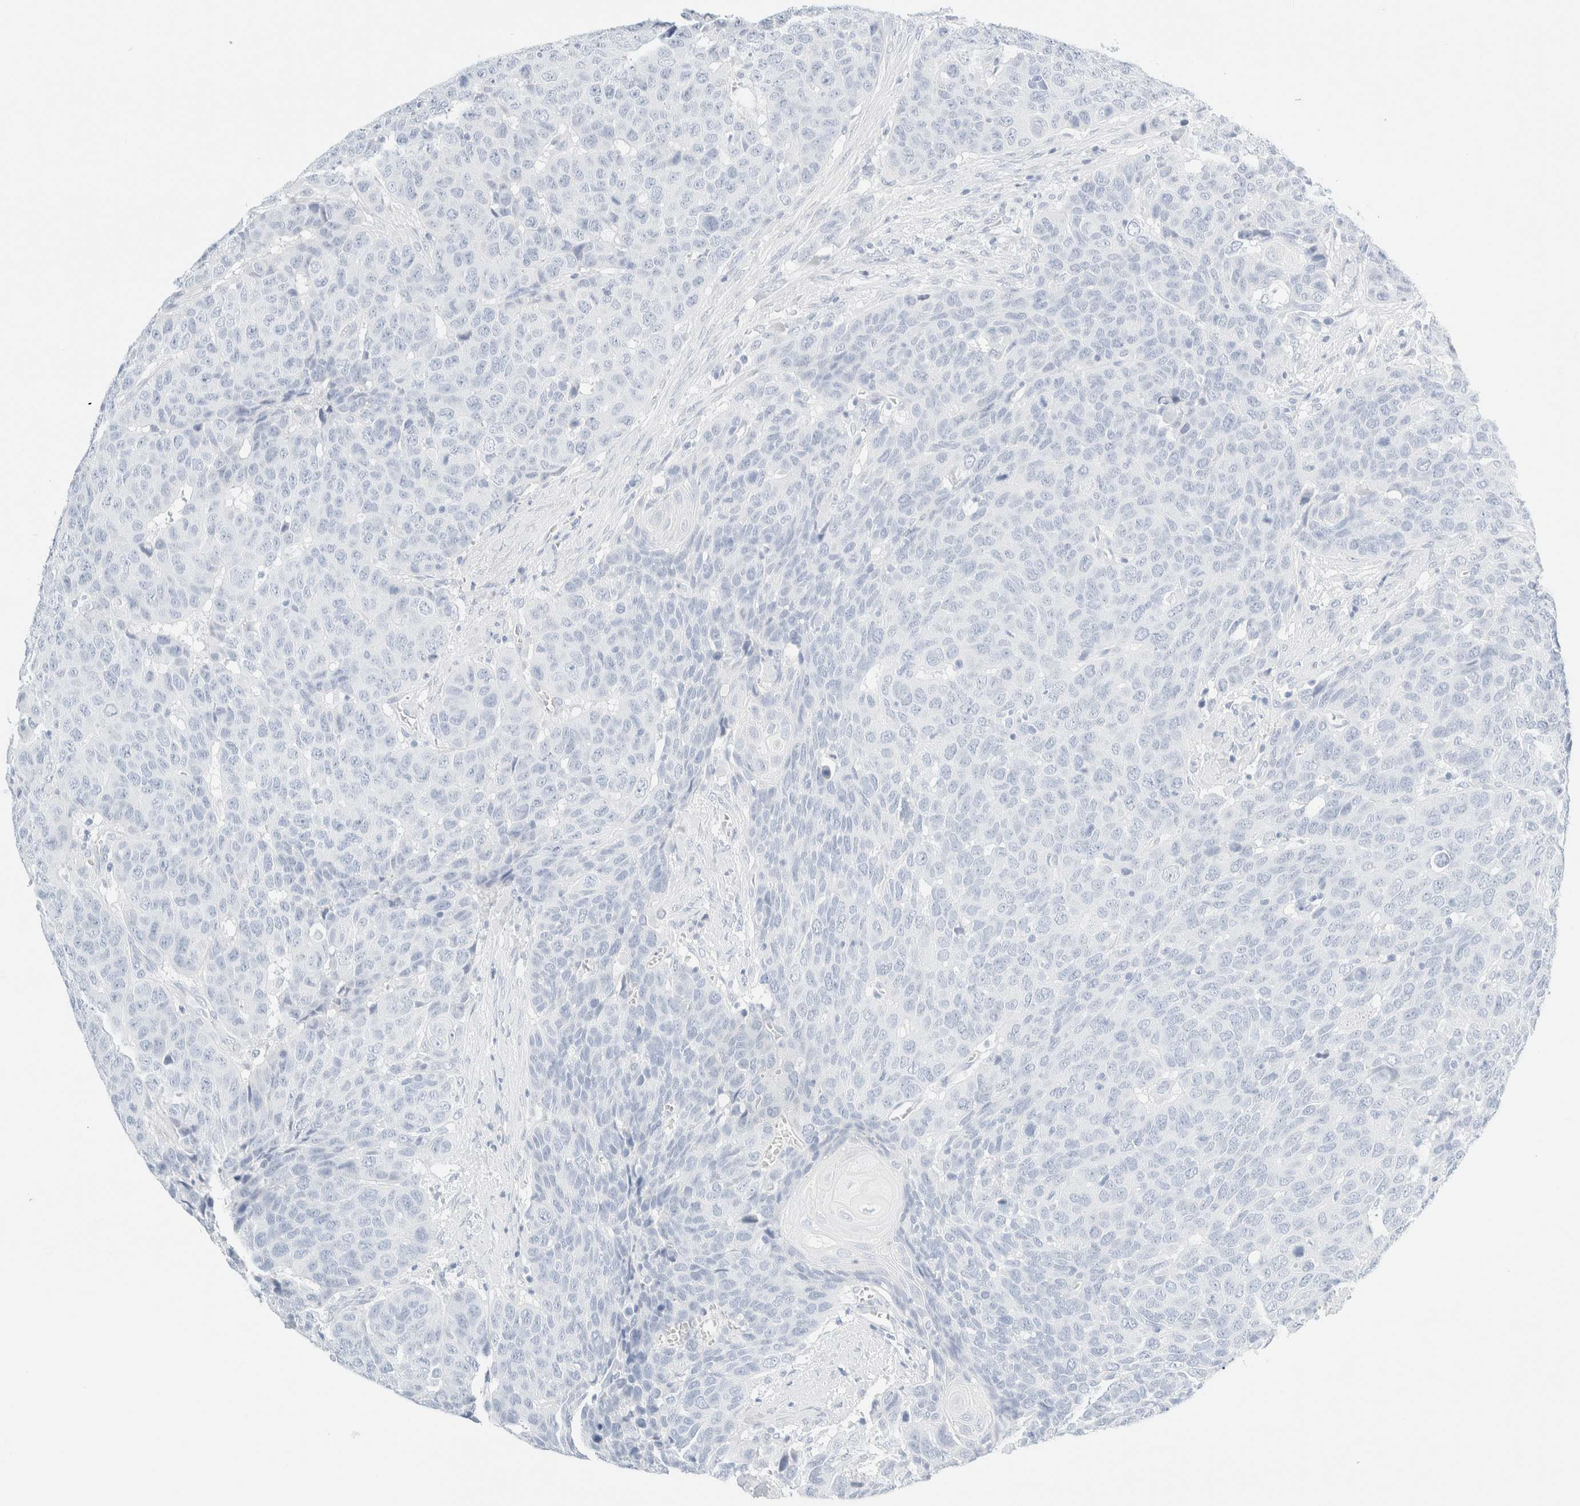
{"staining": {"intensity": "negative", "quantity": "none", "location": "none"}, "tissue": "head and neck cancer", "cell_type": "Tumor cells", "image_type": "cancer", "snomed": [{"axis": "morphology", "description": "Squamous cell carcinoma, NOS"}, {"axis": "topography", "description": "Head-Neck"}], "caption": "DAB immunohistochemical staining of human squamous cell carcinoma (head and neck) displays no significant positivity in tumor cells.", "gene": "DPYS", "patient": {"sex": "male", "age": 66}}